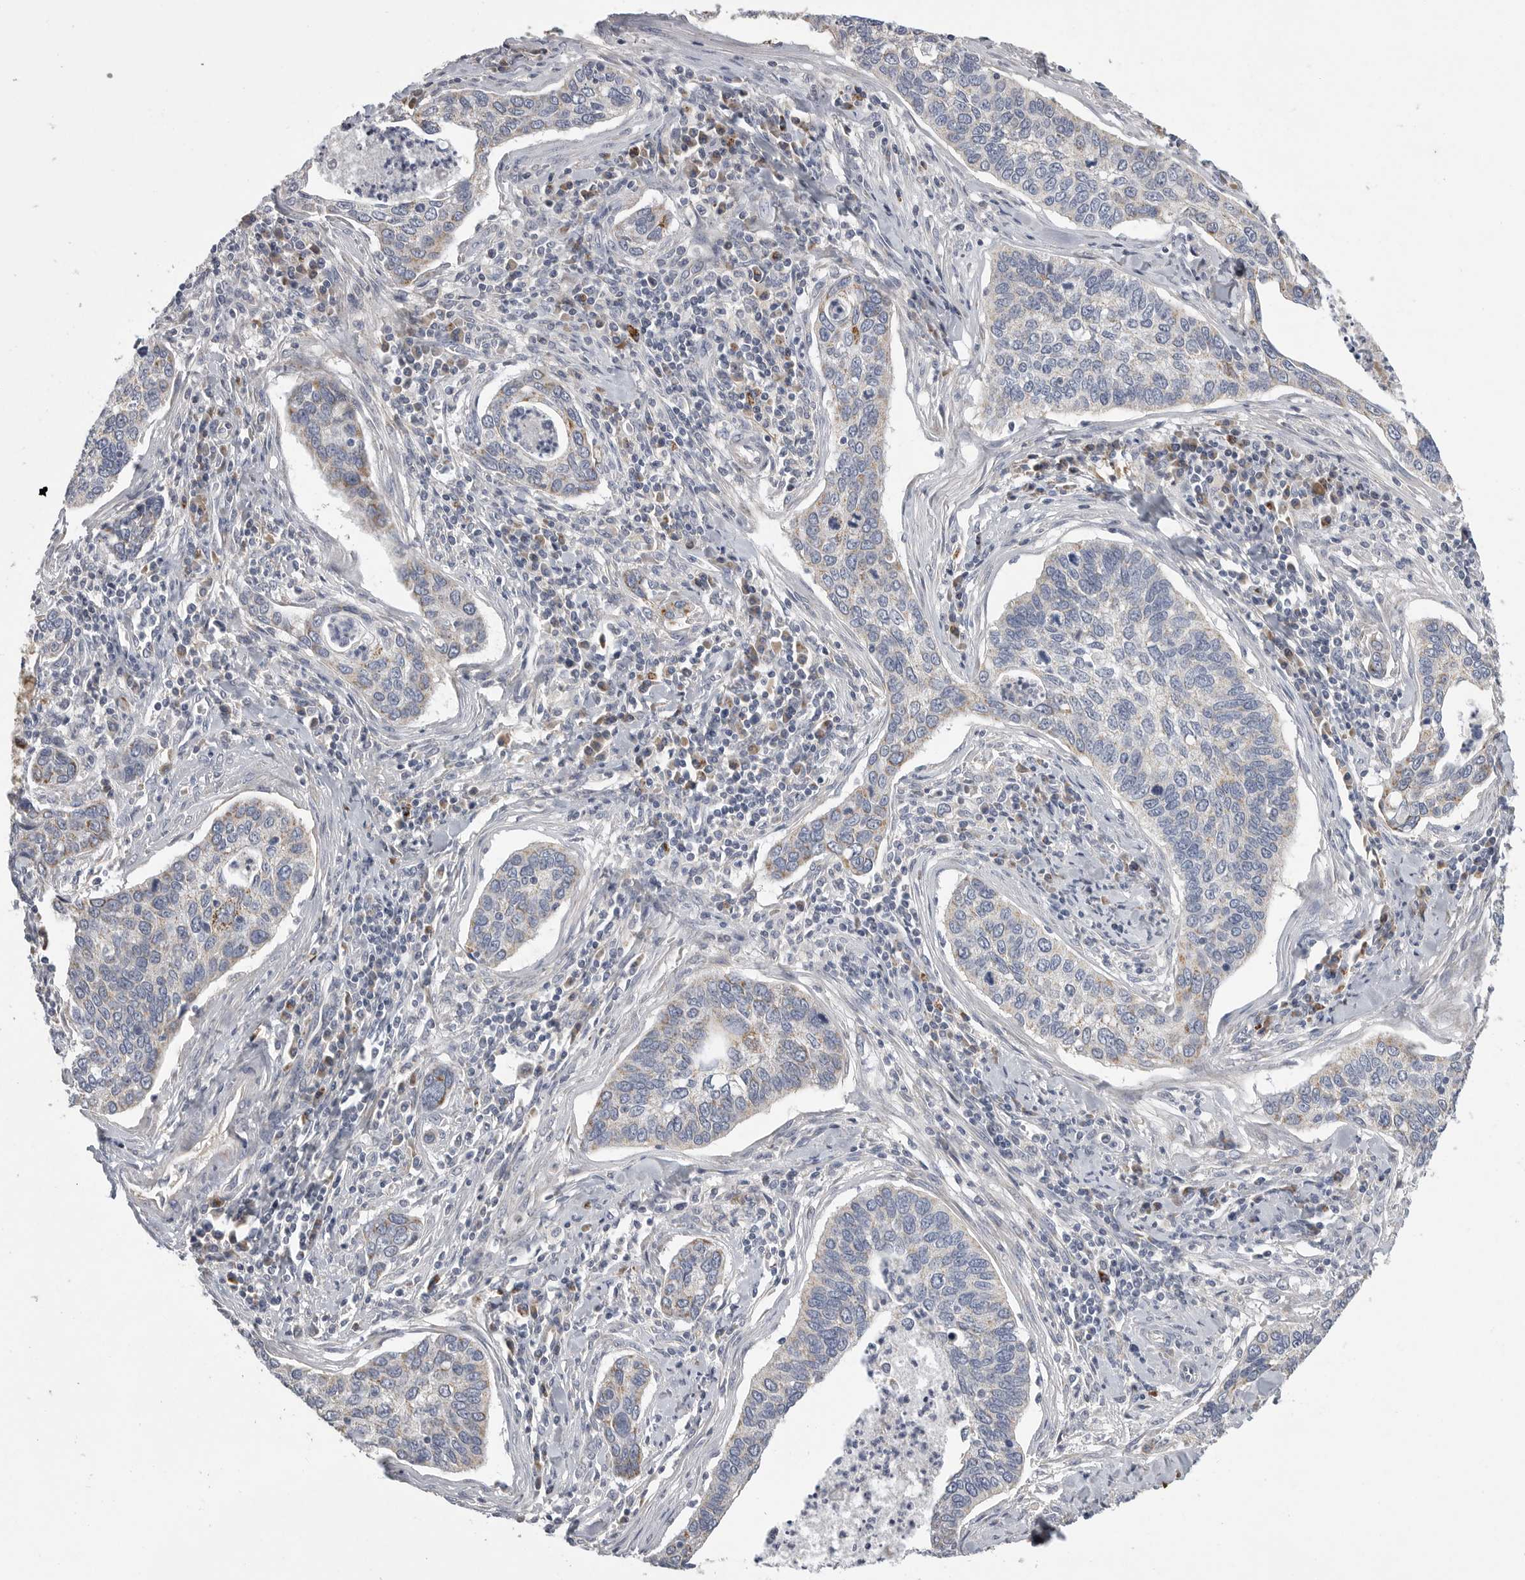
{"staining": {"intensity": "negative", "quantity": "none", "location": "none"}, "tissue": "cervical cancer", "cell_type": "Tumor cells", "image_type": "cancer", "snomed": [{"axis": "morphology", "description": "Squamous cell carcinoma, NOS"}, {"axis": "topography", "description": "Cervix"}], "caption": "Tumor cells are negative for protein expression in human cervical squamous cell carcinoma.", "gene": "SDC3", "patient": {"sex": "female", "age": 53}}